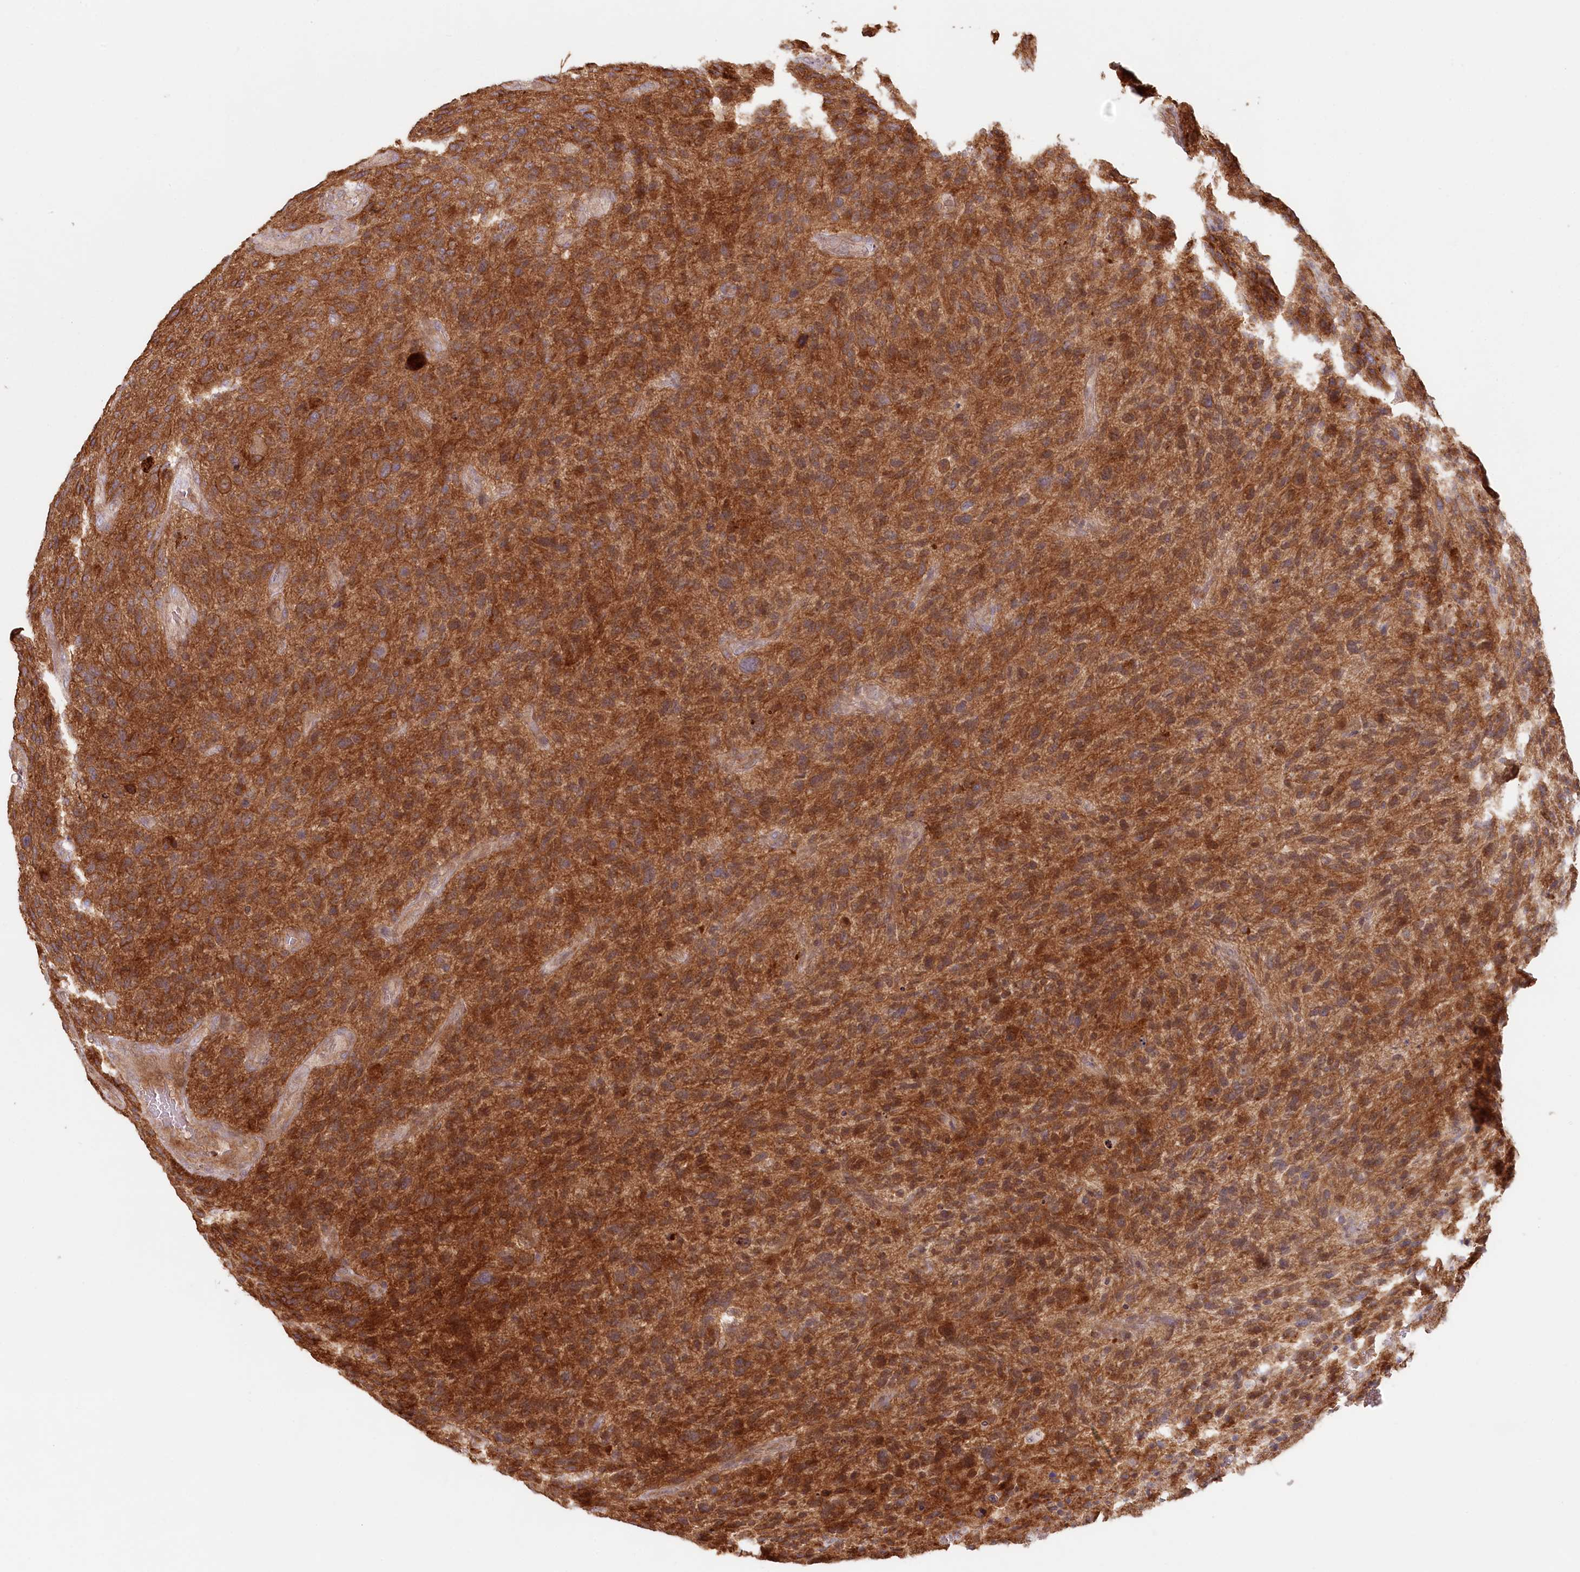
{"staining": {"intensity": "moderate", "quantity": ">75%", "location": "cytoplasmic/membranous"}, "tissue": "glioma", "cell_type": "Tumor cells", "image_type": "cancer", "snomed": [{"axis": "morphology", "description": "Glioma, malignant, High grade"}, {"axis": "topography", "description": "Brain"}], "caption": "Human glioma stained with a brown dye exhibits moderate cytoplasmic/membranous positive expression in about >75% of tumor cells.", "gene": "HAL", "patient": {"sex": "male", "age": 47}}